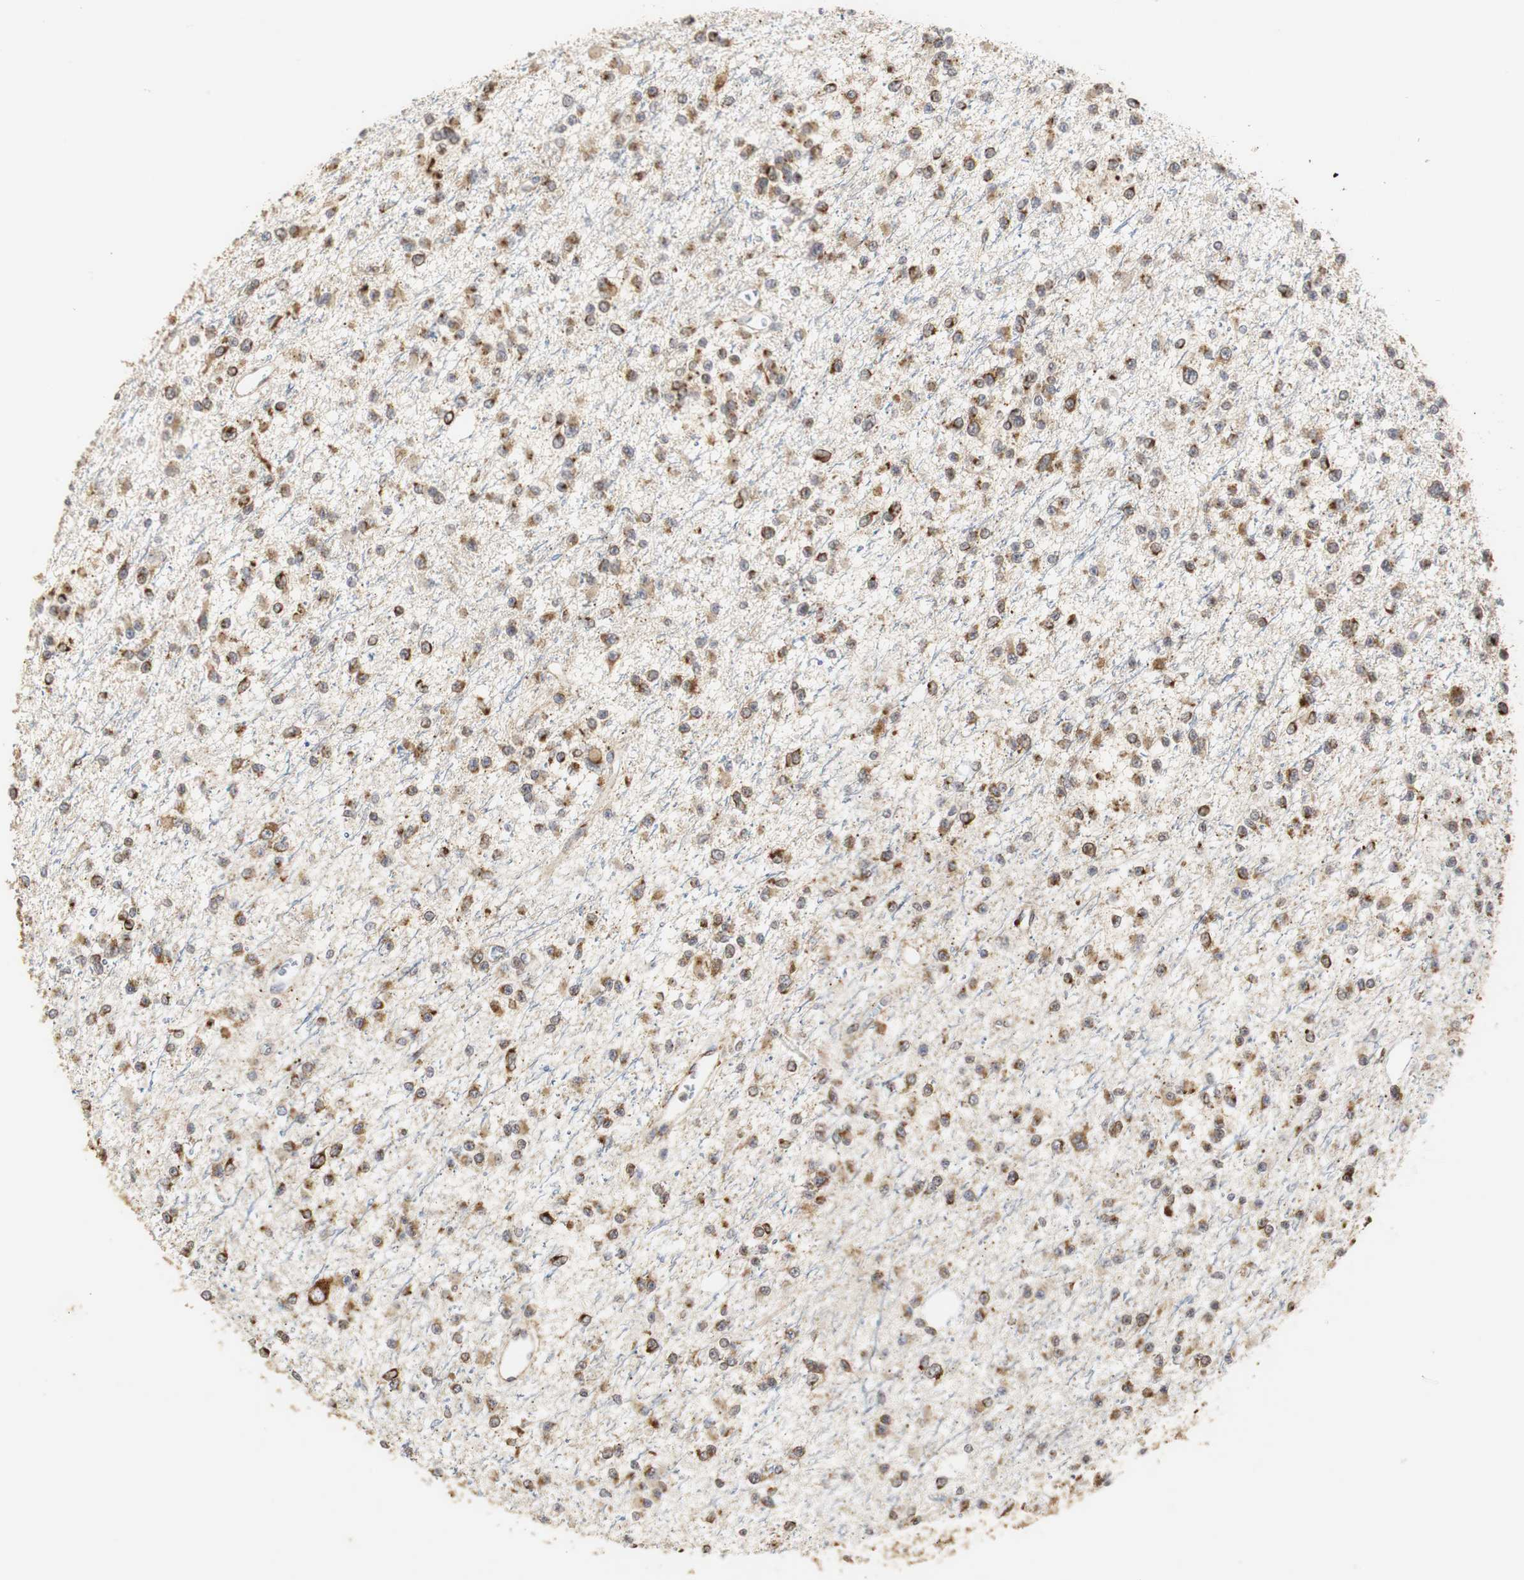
{"staining": {"intensity": "strong", "quantity": ">75%", "location": "cytoplasmic/membranous"}, "tissue": "glioma", "cell_type": "Tumor cells", "image_type": "cancer", "snomed": [{"axis": "morphology", "description": "Glioma, malignant, Low grade"}, {"axis": "topography", "description": "Brain"}], "caption": "Brown immunohistochemical staining in glioma shows strong cytoplasmic/membranous staining in about >75% of tumor cells.", "gene": "HSD17B10", "patient": {"sex": "female", "age": 22}}